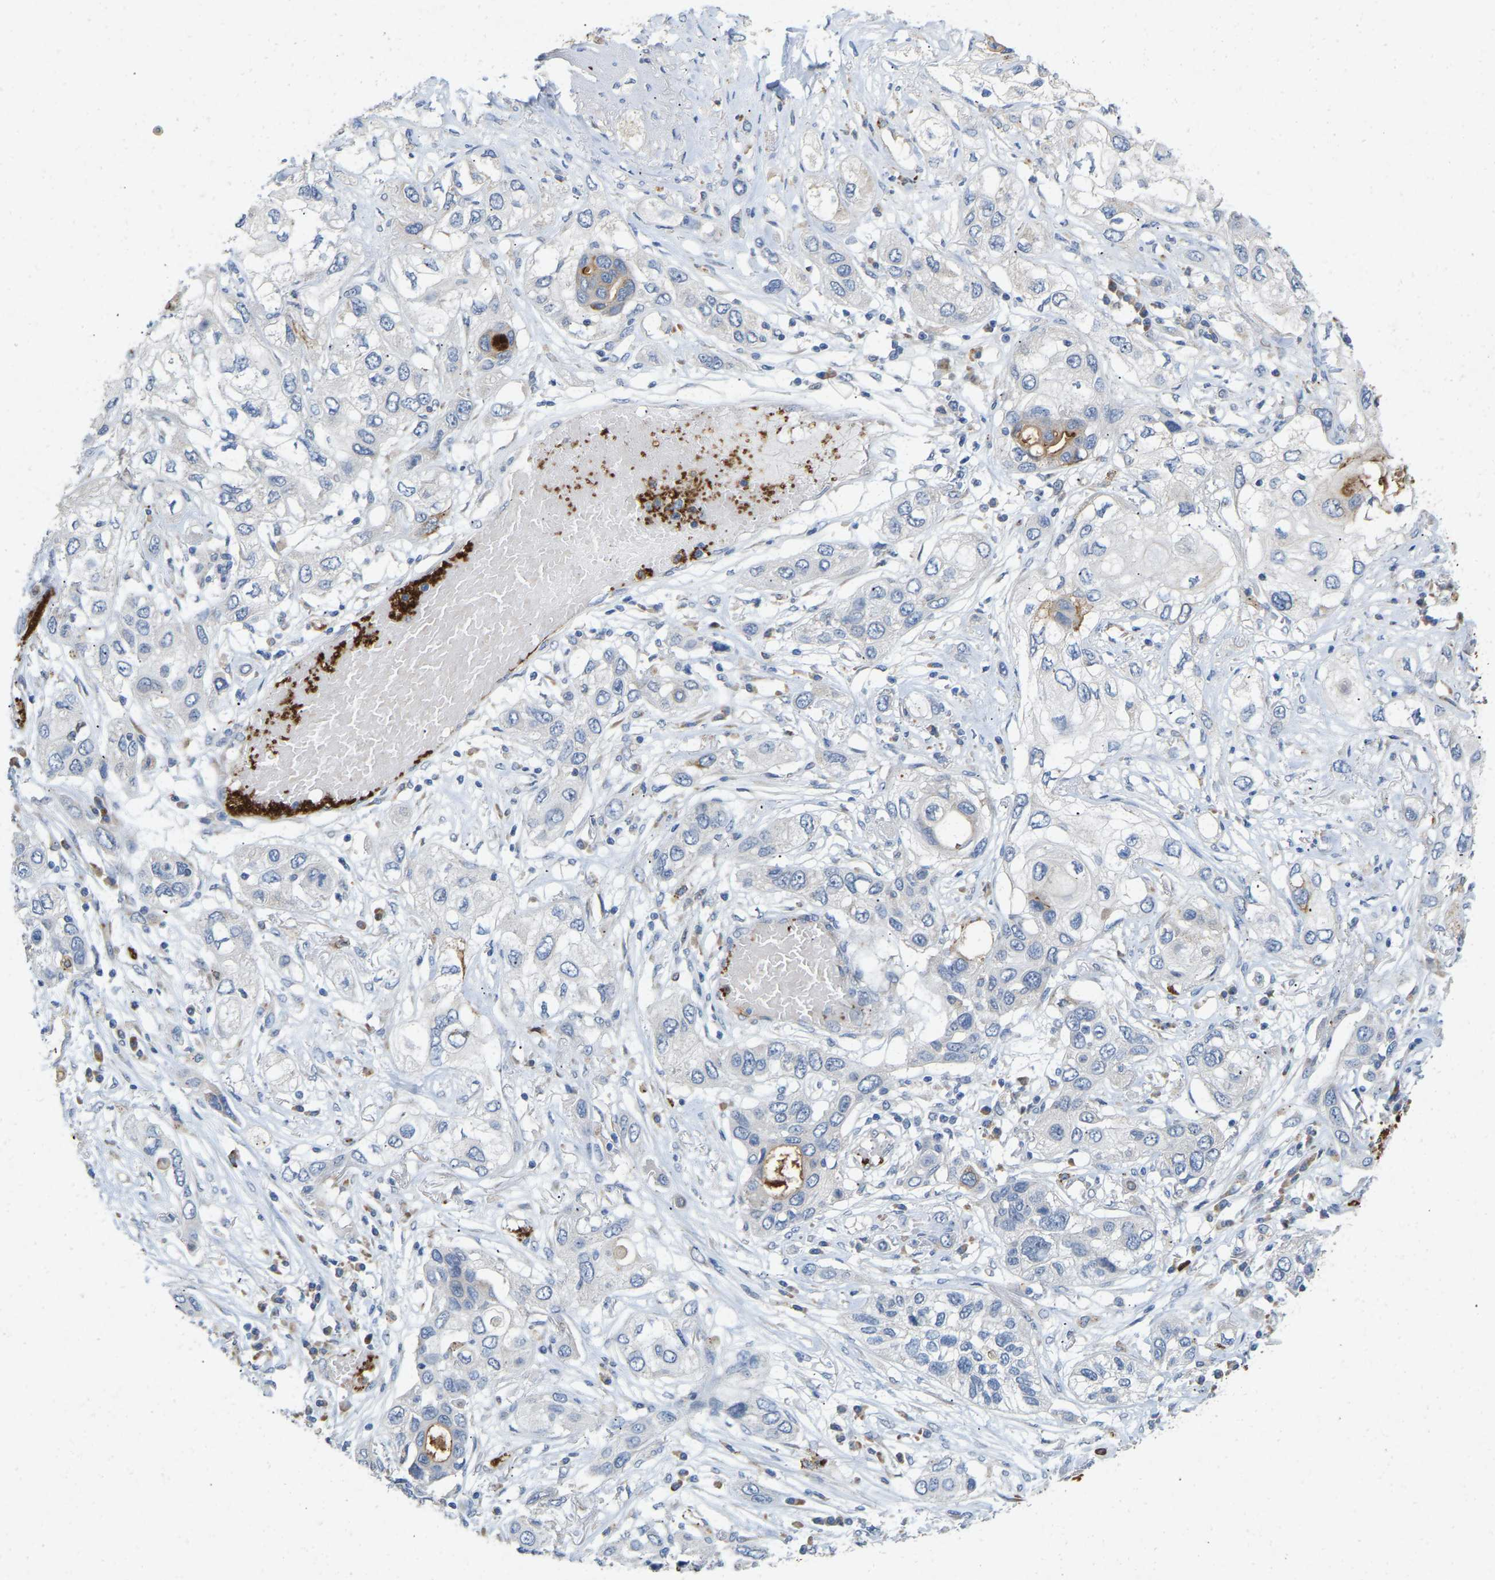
{"staining": {"intensity": "negative", "quantity": "none", "location": "none"}, "tissue": "lung cancer", "cell_type": "Tumor cells", "image_type": "cancer", "snomed": [{"axis": "morphology", "description": "Squamous cell carcinoma, NOS"}, {"axis": "topography", "description": "Lung"}], "caption": "Lung cancer was stained to show a protein in brown. There is no significant positivity in tumor cells. (Immunohistochemistry, brightfield microscopy, high magnification).", "gene": "RHEB", "patient": {"sex": "male", "age": 71}}